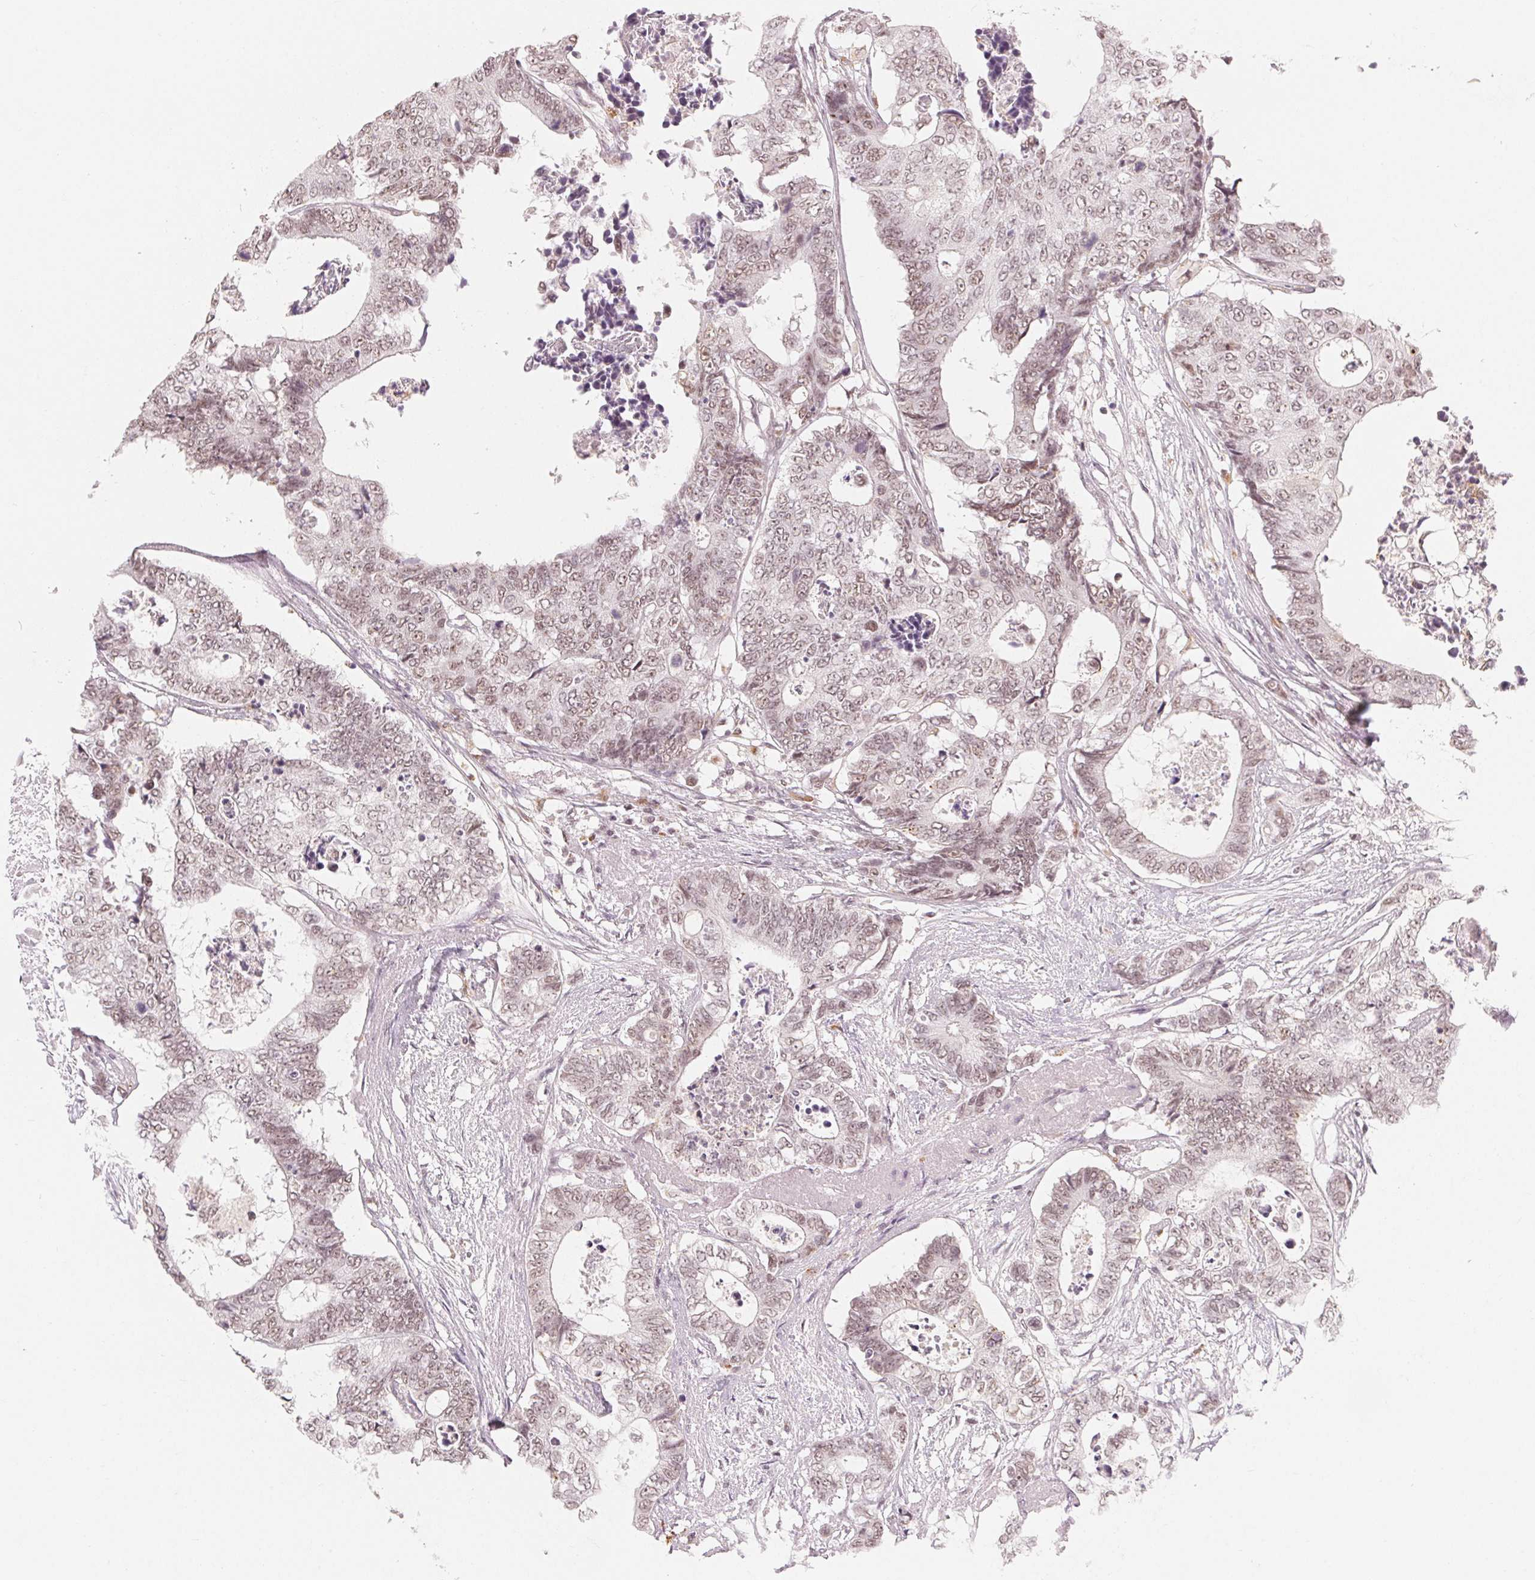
{"staining": {"intensity": "moderate", "quantity": ">75%", "location": "nuclear"}, "tissue": "colorectal cancer", "cell_type": "Tumor cells", "image_type": "cancer", "snomed": [{"axis": "morphology", "description": "Adenocarcinoma, NOS"}, {"axis": "topography", "description": "Colon"}], "caption": "Protein staining shows moderate nuclear positivity in about >75% of tumor cells in colorectal cancer (adenocarcinoma).", "gene": "NXF3", "patient": {"sex": "female", "age": 48}}